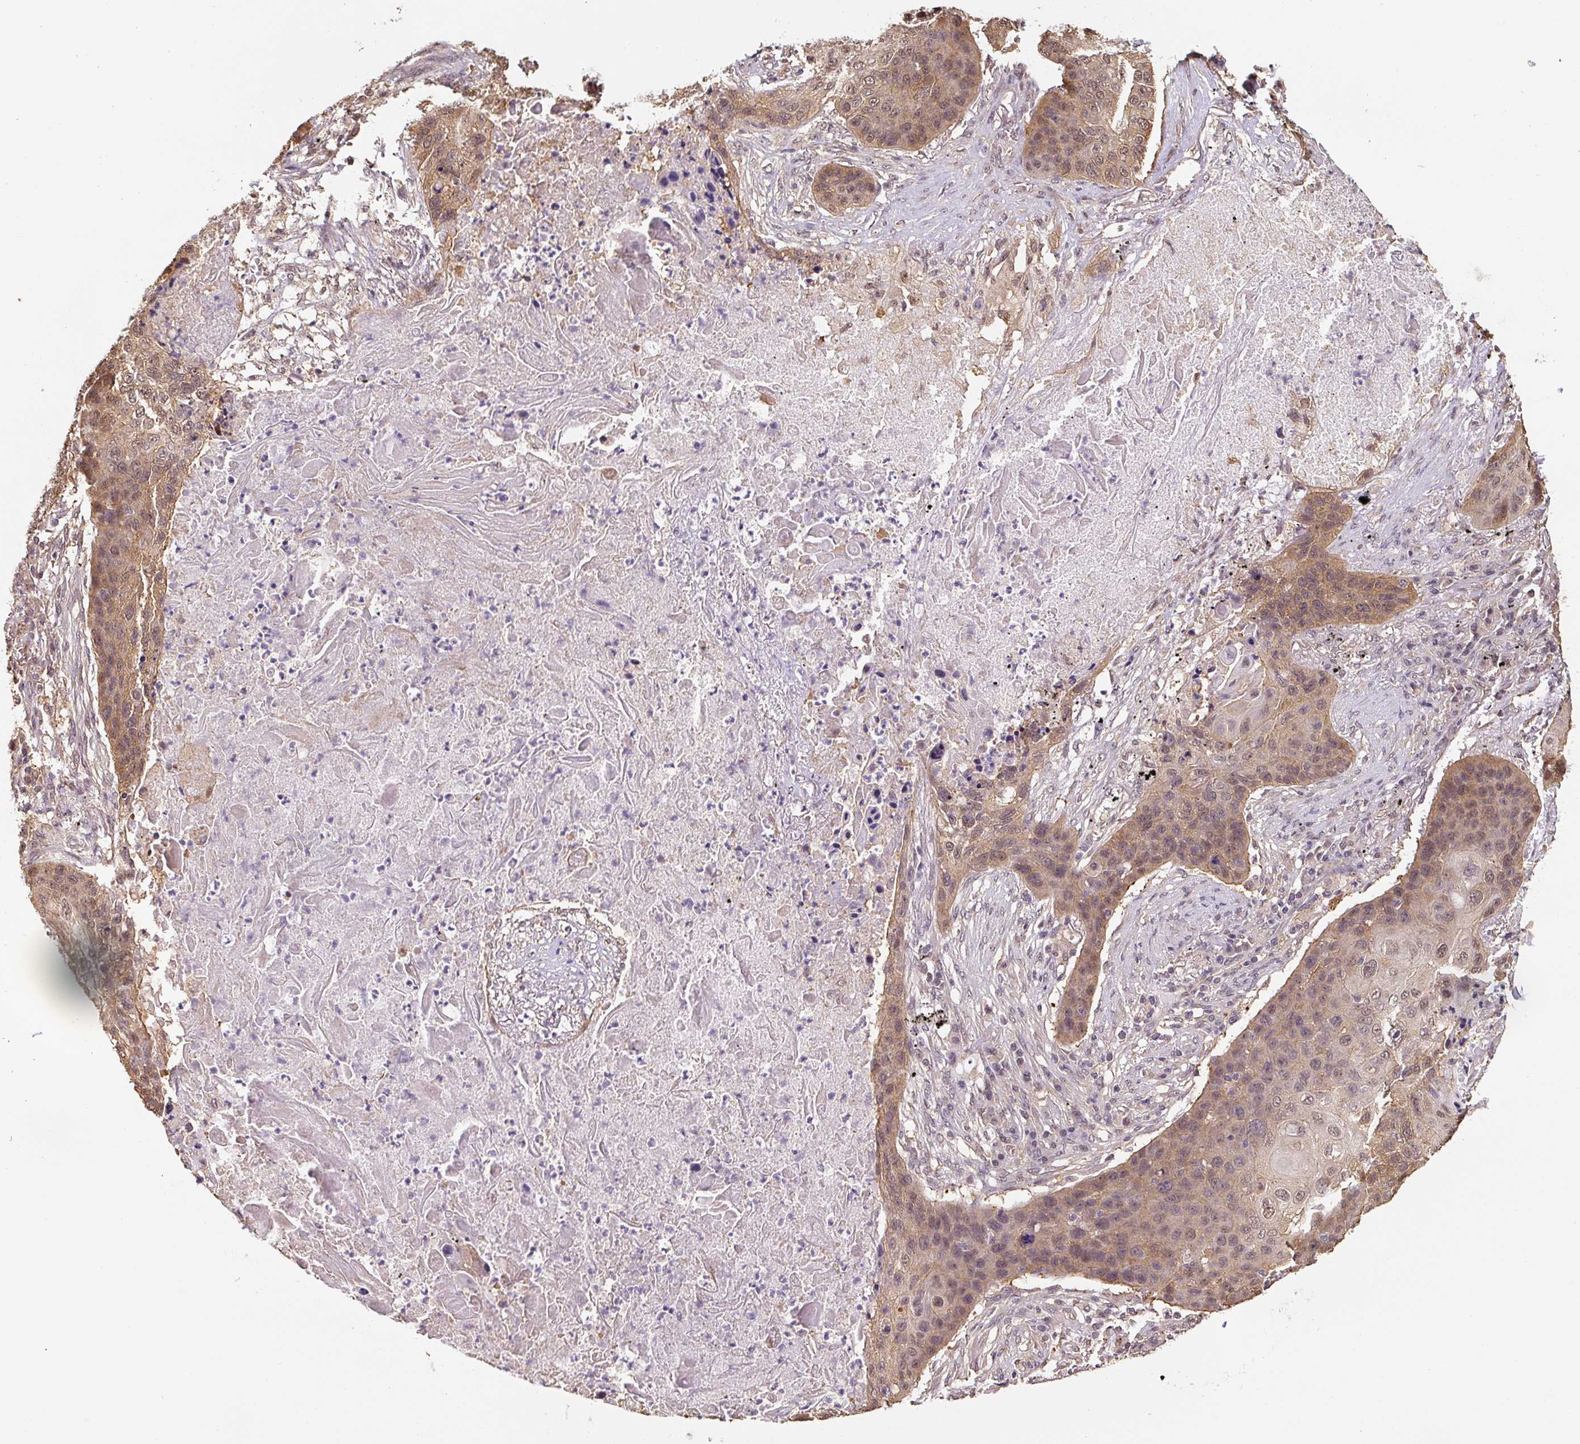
{"staining": {"intensity": "moderate", "quantity": "25%-75%", "location": "cytoplasmic/membranous,nuclear"}, "tissue": "lung cancer", "cell_type": "Tumor cells", "image_type": "cancer", "snomed": [{"axis": "morphology", "description": "Squamous cell carcinoma, NOS"}, {"axis": "topography", "description": "Lung"}], "caption": "A brown stain shows moderate cytoplasmic/membranous and nuclear positivity of a protein in lung squamous cell carcinoma tumor cells.", "gene": "ST13", "patient": {"sex": "female", "age": 63}}